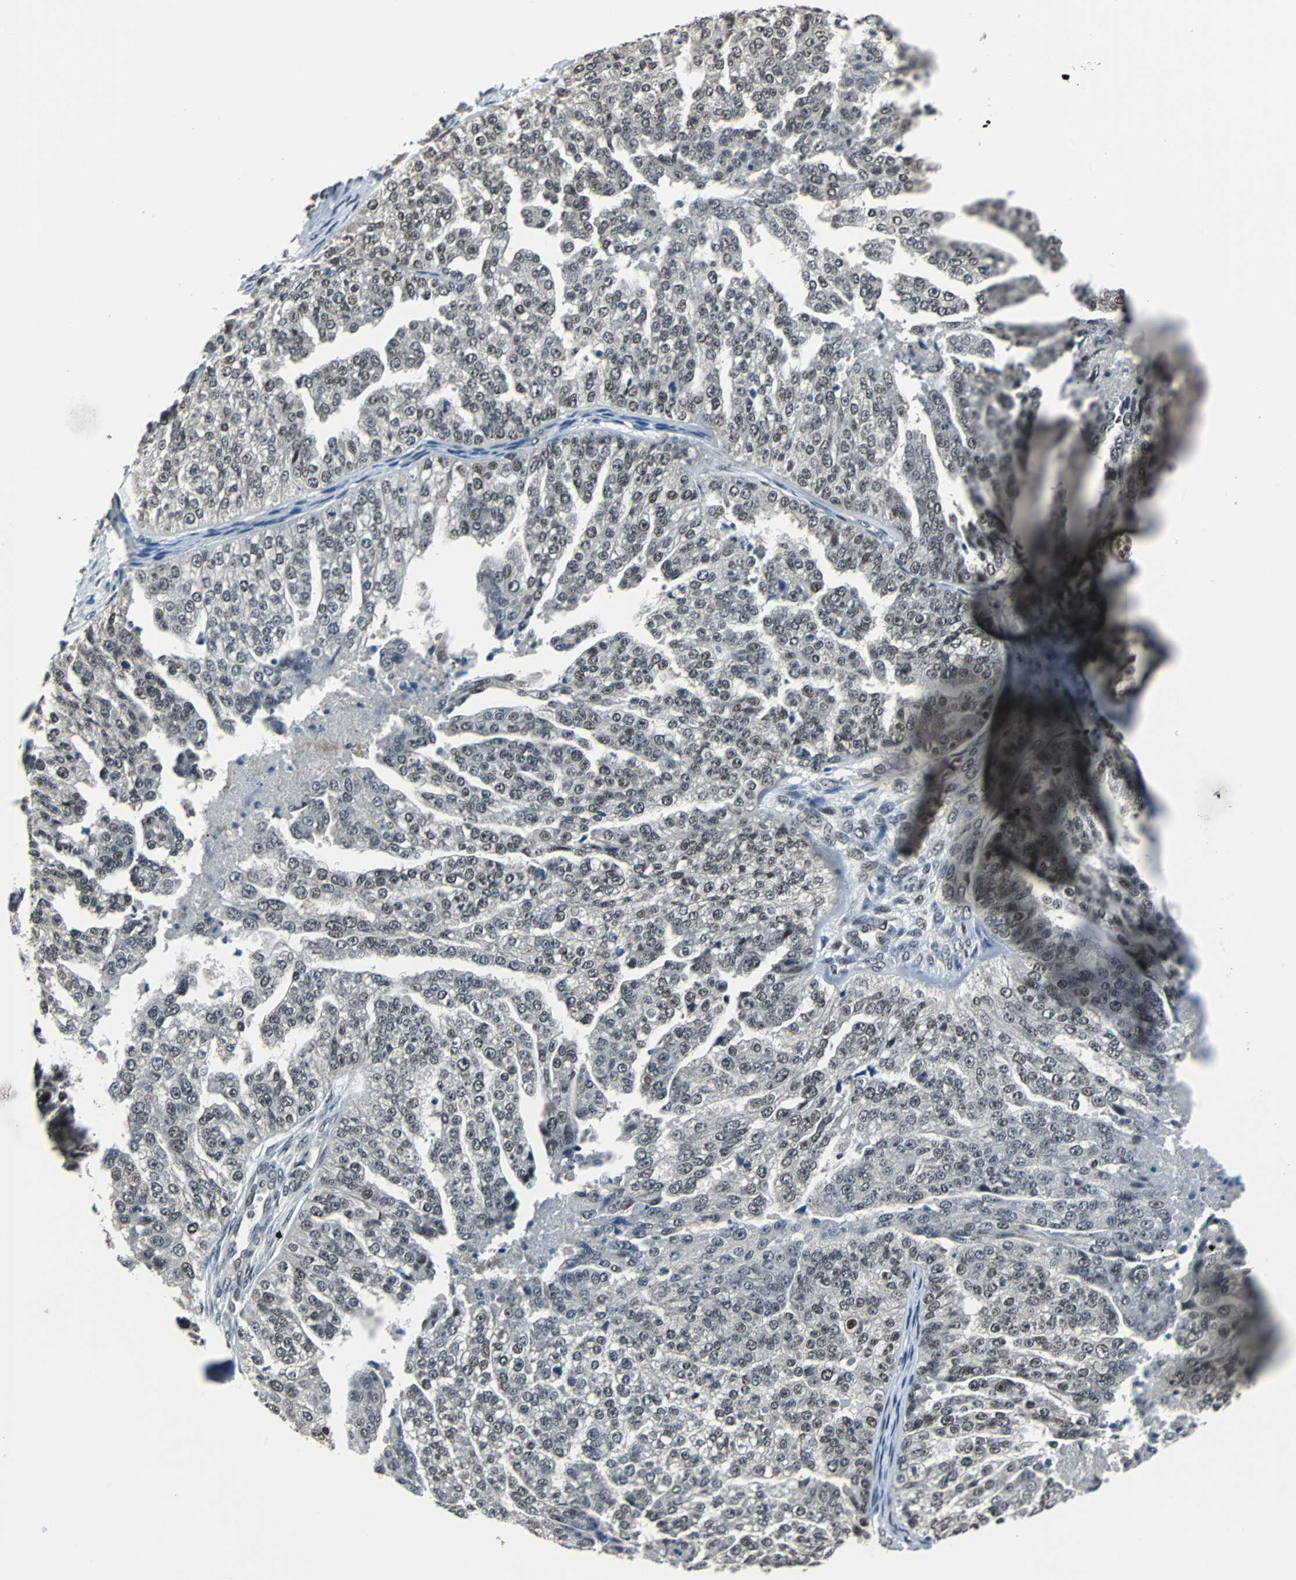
{"staining": {"intensity": "weak", "quantity": "<25%", "location": "nuclear"}, "tissue": "ovarian cancer", "cell_type": "Tumor cells", "image_type": "cancer", "snomed": [{"axis": "morphology", "description": "Cystadenocarcinoma, serous, NOS"}, {"axis": "topography", "description": "Ovary"}], "caption": "Human ovarian cancer stained for a protein using IHC reveals no staining in tumor cells.", "gene": "MKX", "patient": {"sex": "female", "age": 58}}